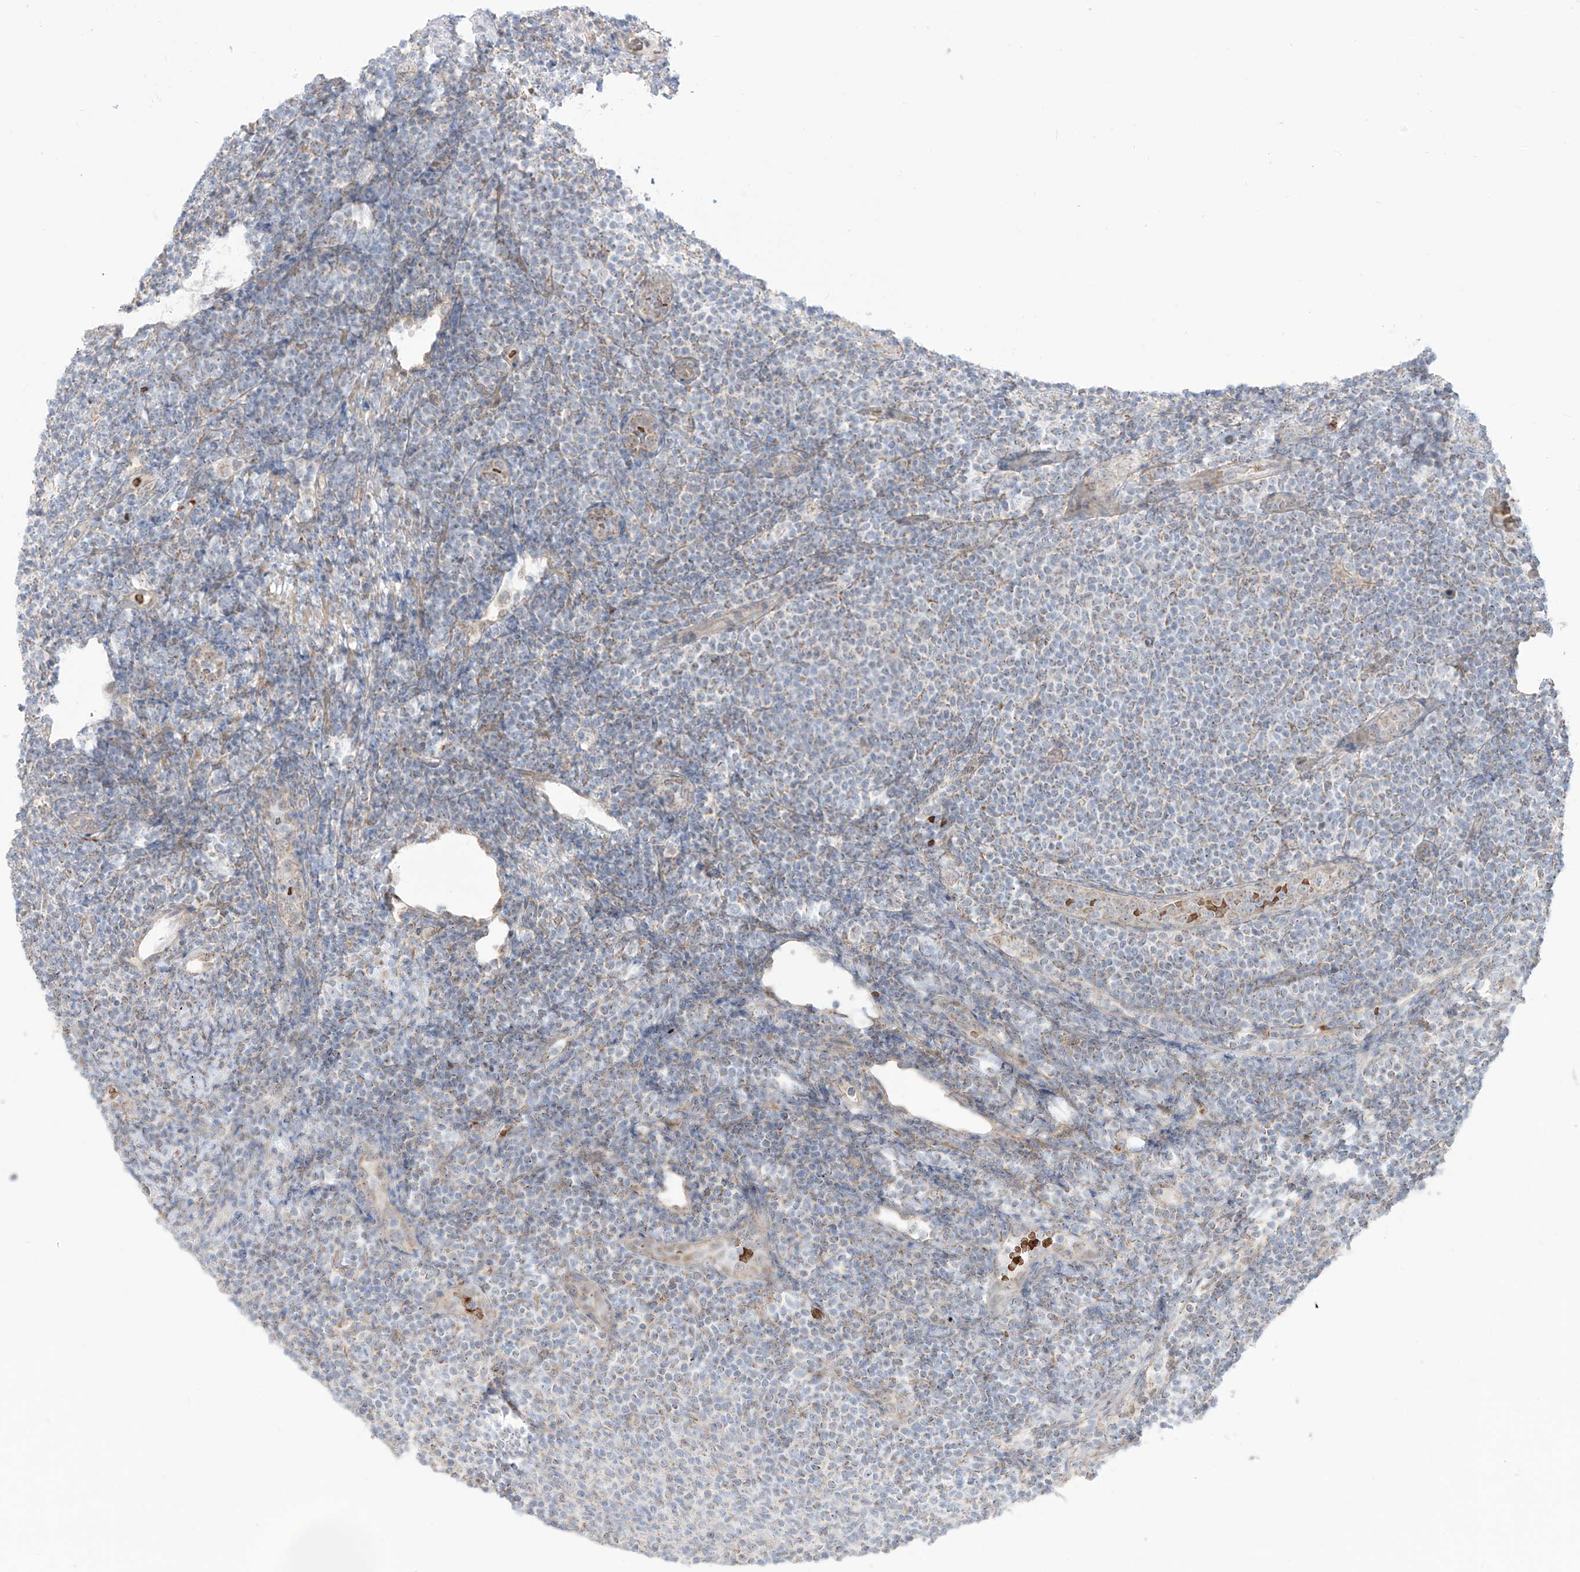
{"staining": {"intensity": "weak", "quantity": "25%-75%", "location": "cytoplasmic/membranous"}, "tissue": "lymphoma", "cell_type": "Tumor cells", "image_type": "cancer", "snomed": [{"axis": "morphology", "description": "Malignant lymphoma, non-Hodgkin's type, Low grade"}, {"axis": "topography", "description": "Lymph node"}], "caption": "The immunohistochemical stain shows weak cytoplasmic/membranous staining in tumor cells of low-grade malignant lymphoma, non-Hodgkin's type tissue. (IHC, brightfield microscopy, high magnification).", "gene": "ARHGEF40", "patient": {"sex": "male", "age": 66}}